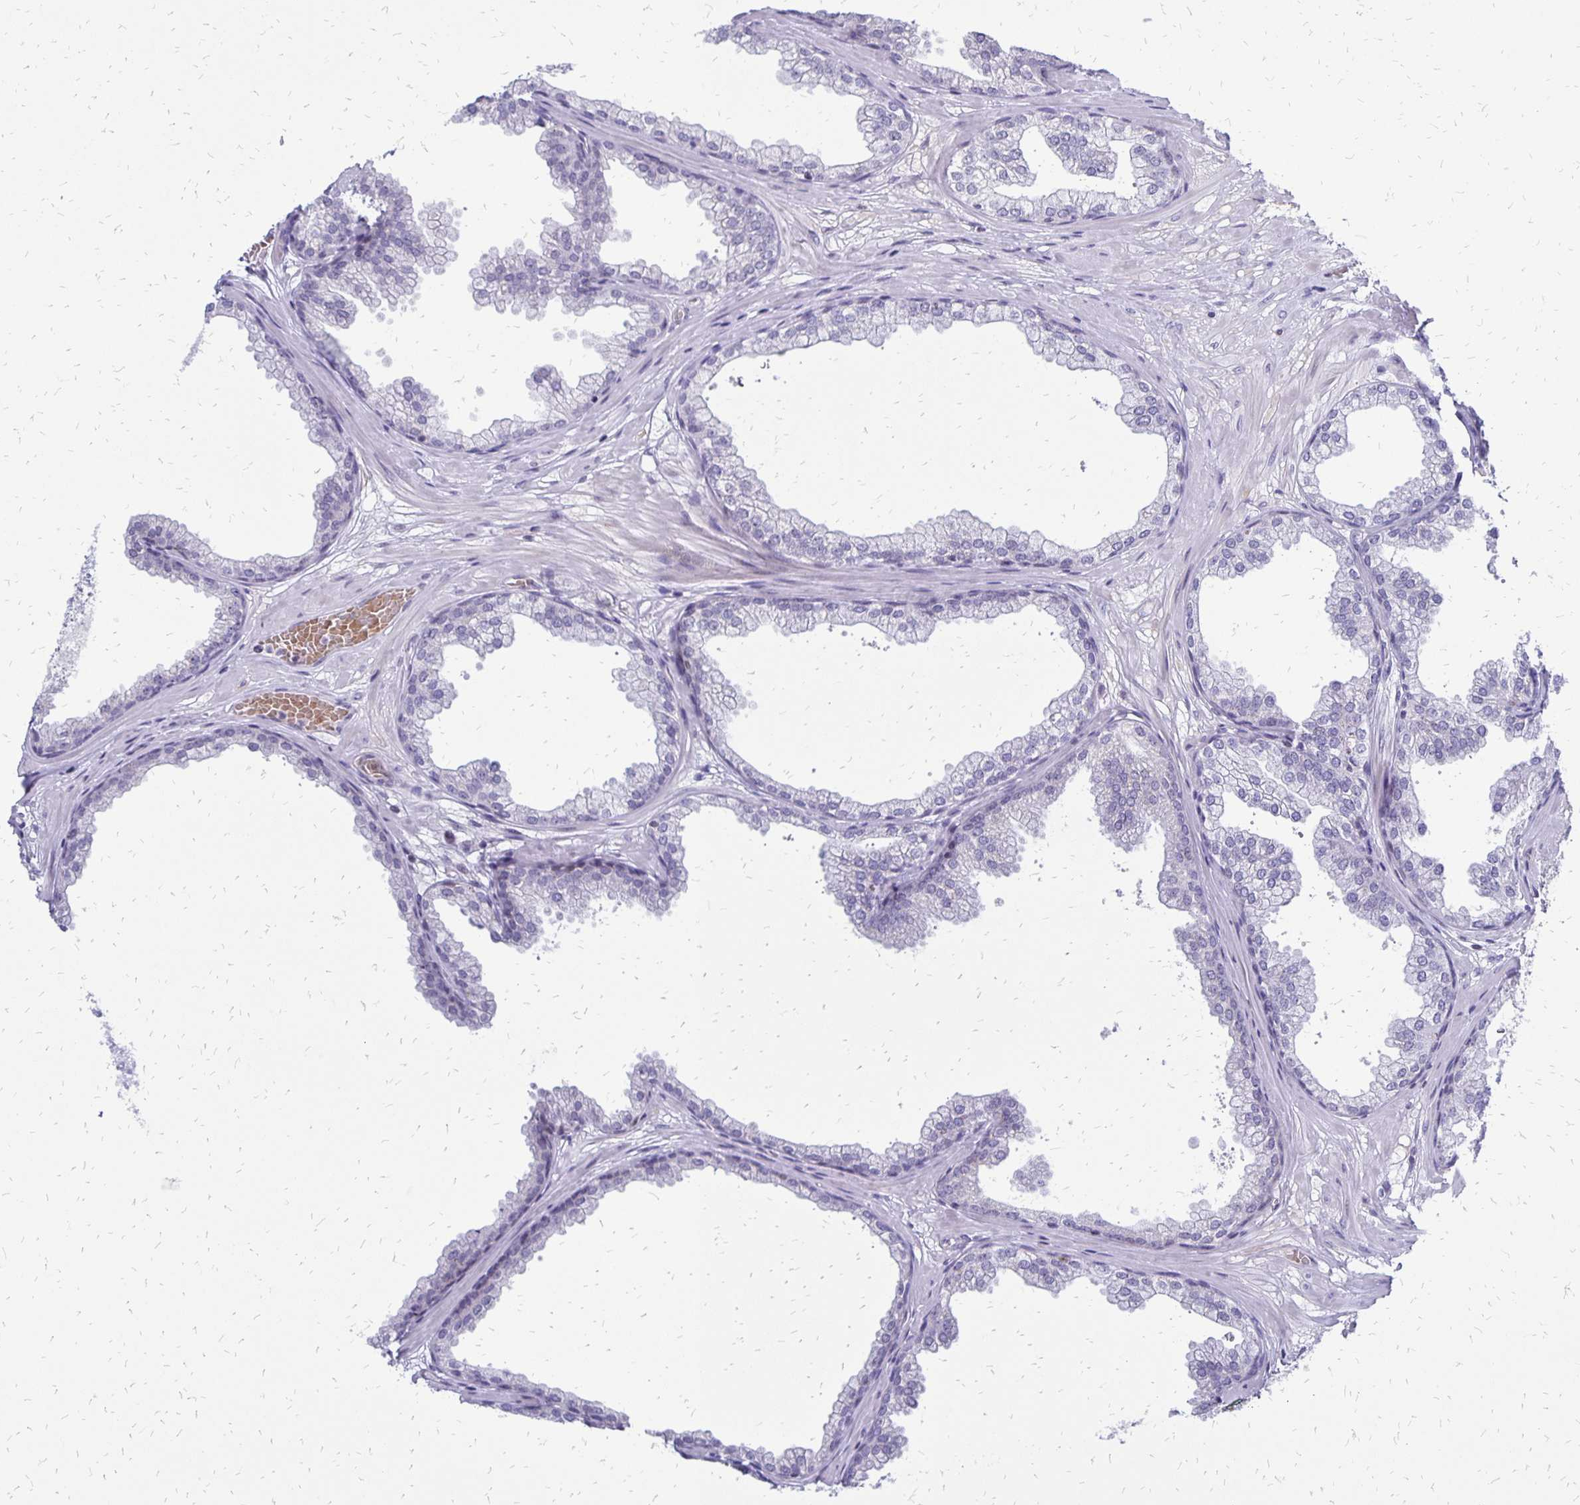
{"staining": {"intensity": "negative", "quantity": "none", "location": "none"}, "tissue": "prostate", "cell_type": "Glandular cells", "image_type": "normal", "snomed": [{"axis": "morphology", "description": "Normal tissue, NOS"}, {"axis": "topography", "description": "Prostate"}], "caption": "High magnification brightfield microscopy of benign prostate stained with DAB (brown) and counterstained with hematoxylin (blue): glandular cells show no significant staining. (Stains: DAB (3,3'-diaminobenzidine) immunohistochemistry (IHC) with hematoxylin counter stain, Microscopy: brightfield microscopy at high magnification).", "gene": "DCK", "patient": {"sex": "male", "age": 37}}